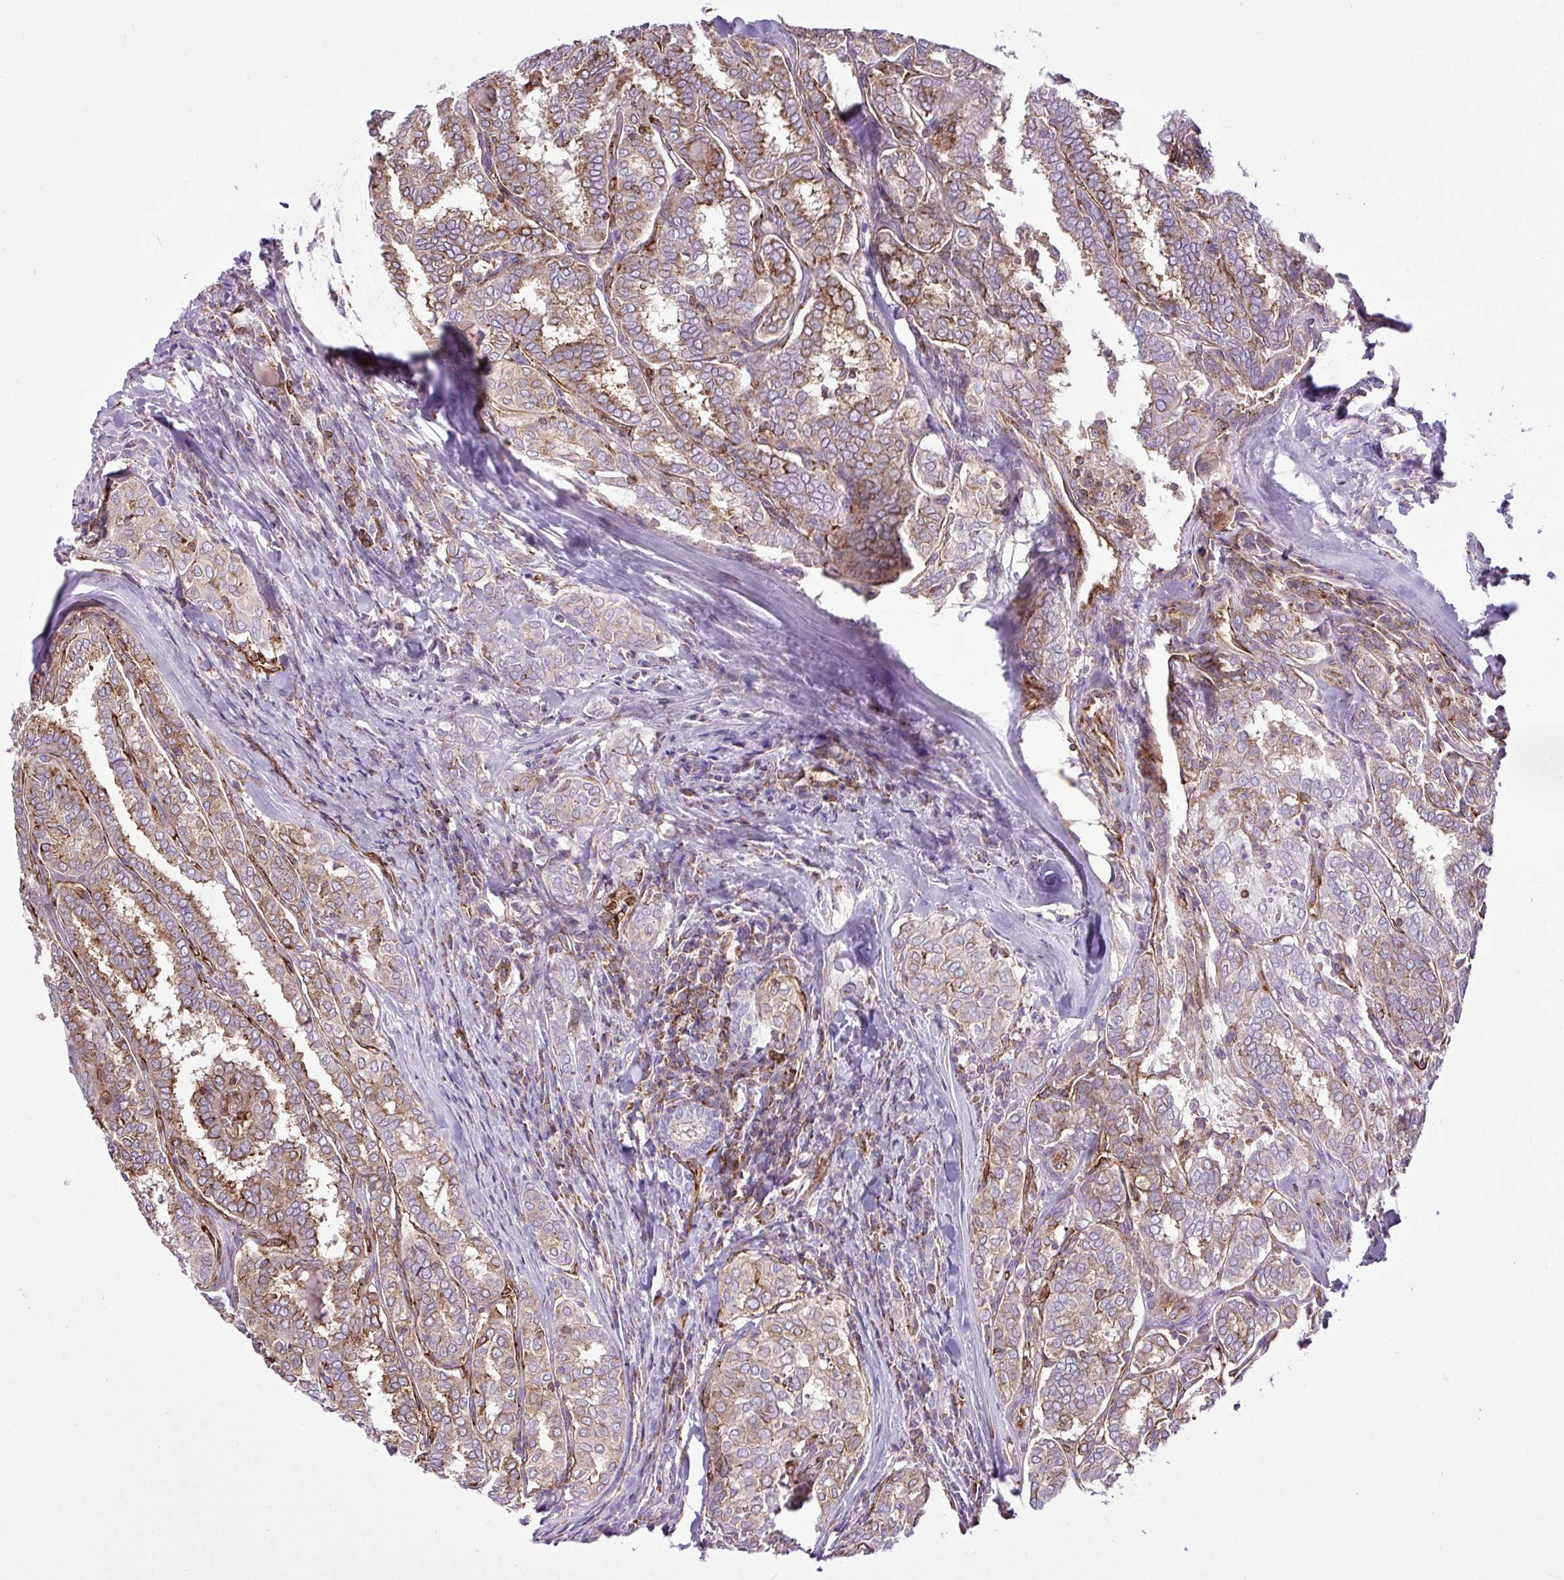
{"staining": {"intensity": "weak", "quantity": "25%-75%", "location": "cytoplasmic/membranous"}, "tissue": "thyroid cancer", "cell_type": "Tumor cells", "image_type": "cancer", "snomed": [{"axis": "morphology", "description": "Papillary adenocarcinoma, NOS"}, {"axis": "topography", "description": "Thyroid gland"}], "caption": "A brown stain shows weak cytoplasmic/membranous positivity of a protein in thyroid papillary adenocarcinoma tumor cells.", "gene": "EME2", "patient": {"sex": "female", "age": 30}}